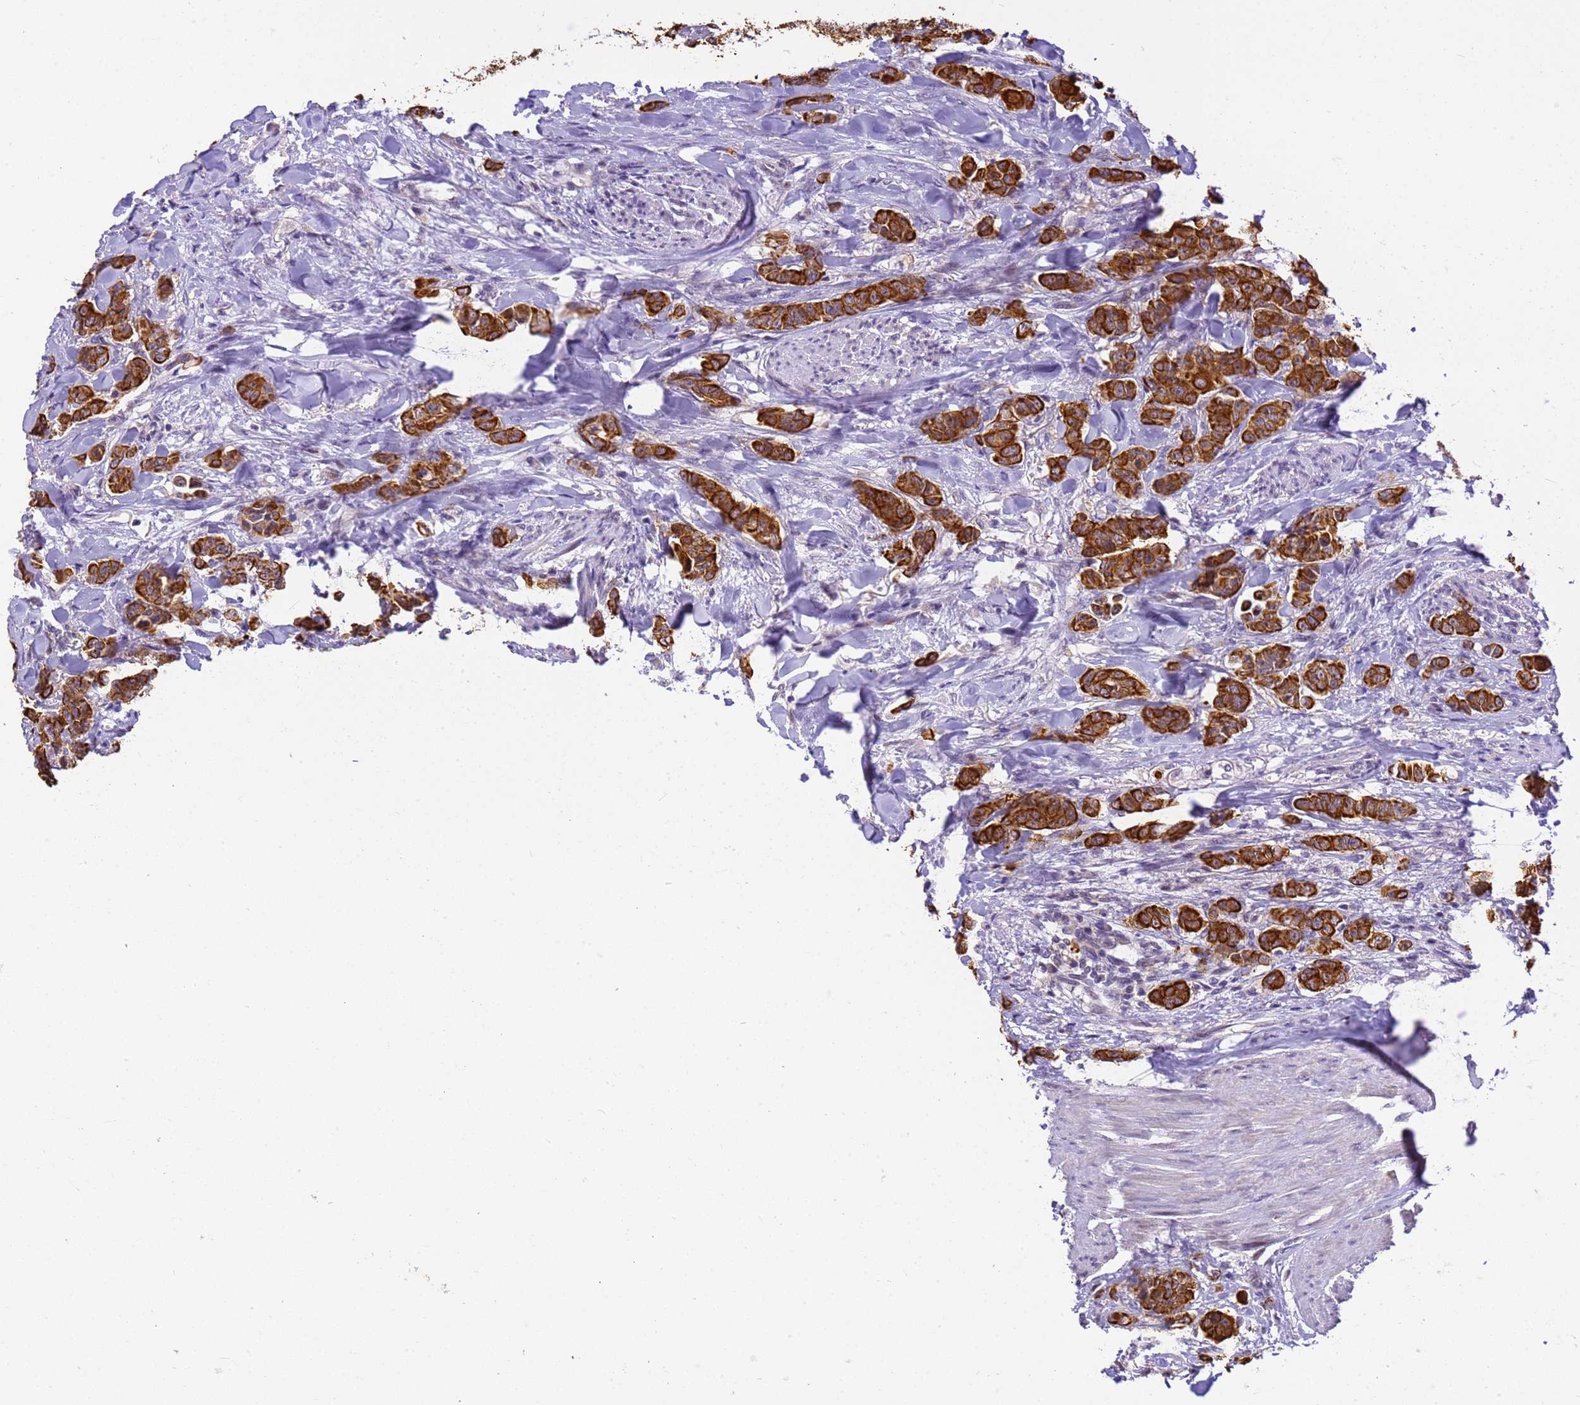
{"staining": {"intensity": "strong", "quantity": ">75%", "location": "cytoplasmic/membranous"}, "tissue": "breast cancer", "cell_type": "Tumor cells", "image_type": "cancer", "snomed": [{"axis": "morphology", "description": "Duct carcinoma"}, {"axis": "topography", "description": "Breast"}], "caption": "Tumor cells display high levels of strong cytoplasmic/membranous positivity in approximately >75% of cells in human breast infiltrating ductal carcinoma. The protein of interest is stained brown, and the nuclei are stained in blue (DAB (3,3'-diaminobenzidine) IHC with brightfield microscopy, high magnification).", "gene": "VWA3A", "patient": {"sex": "female", "age": 40}}